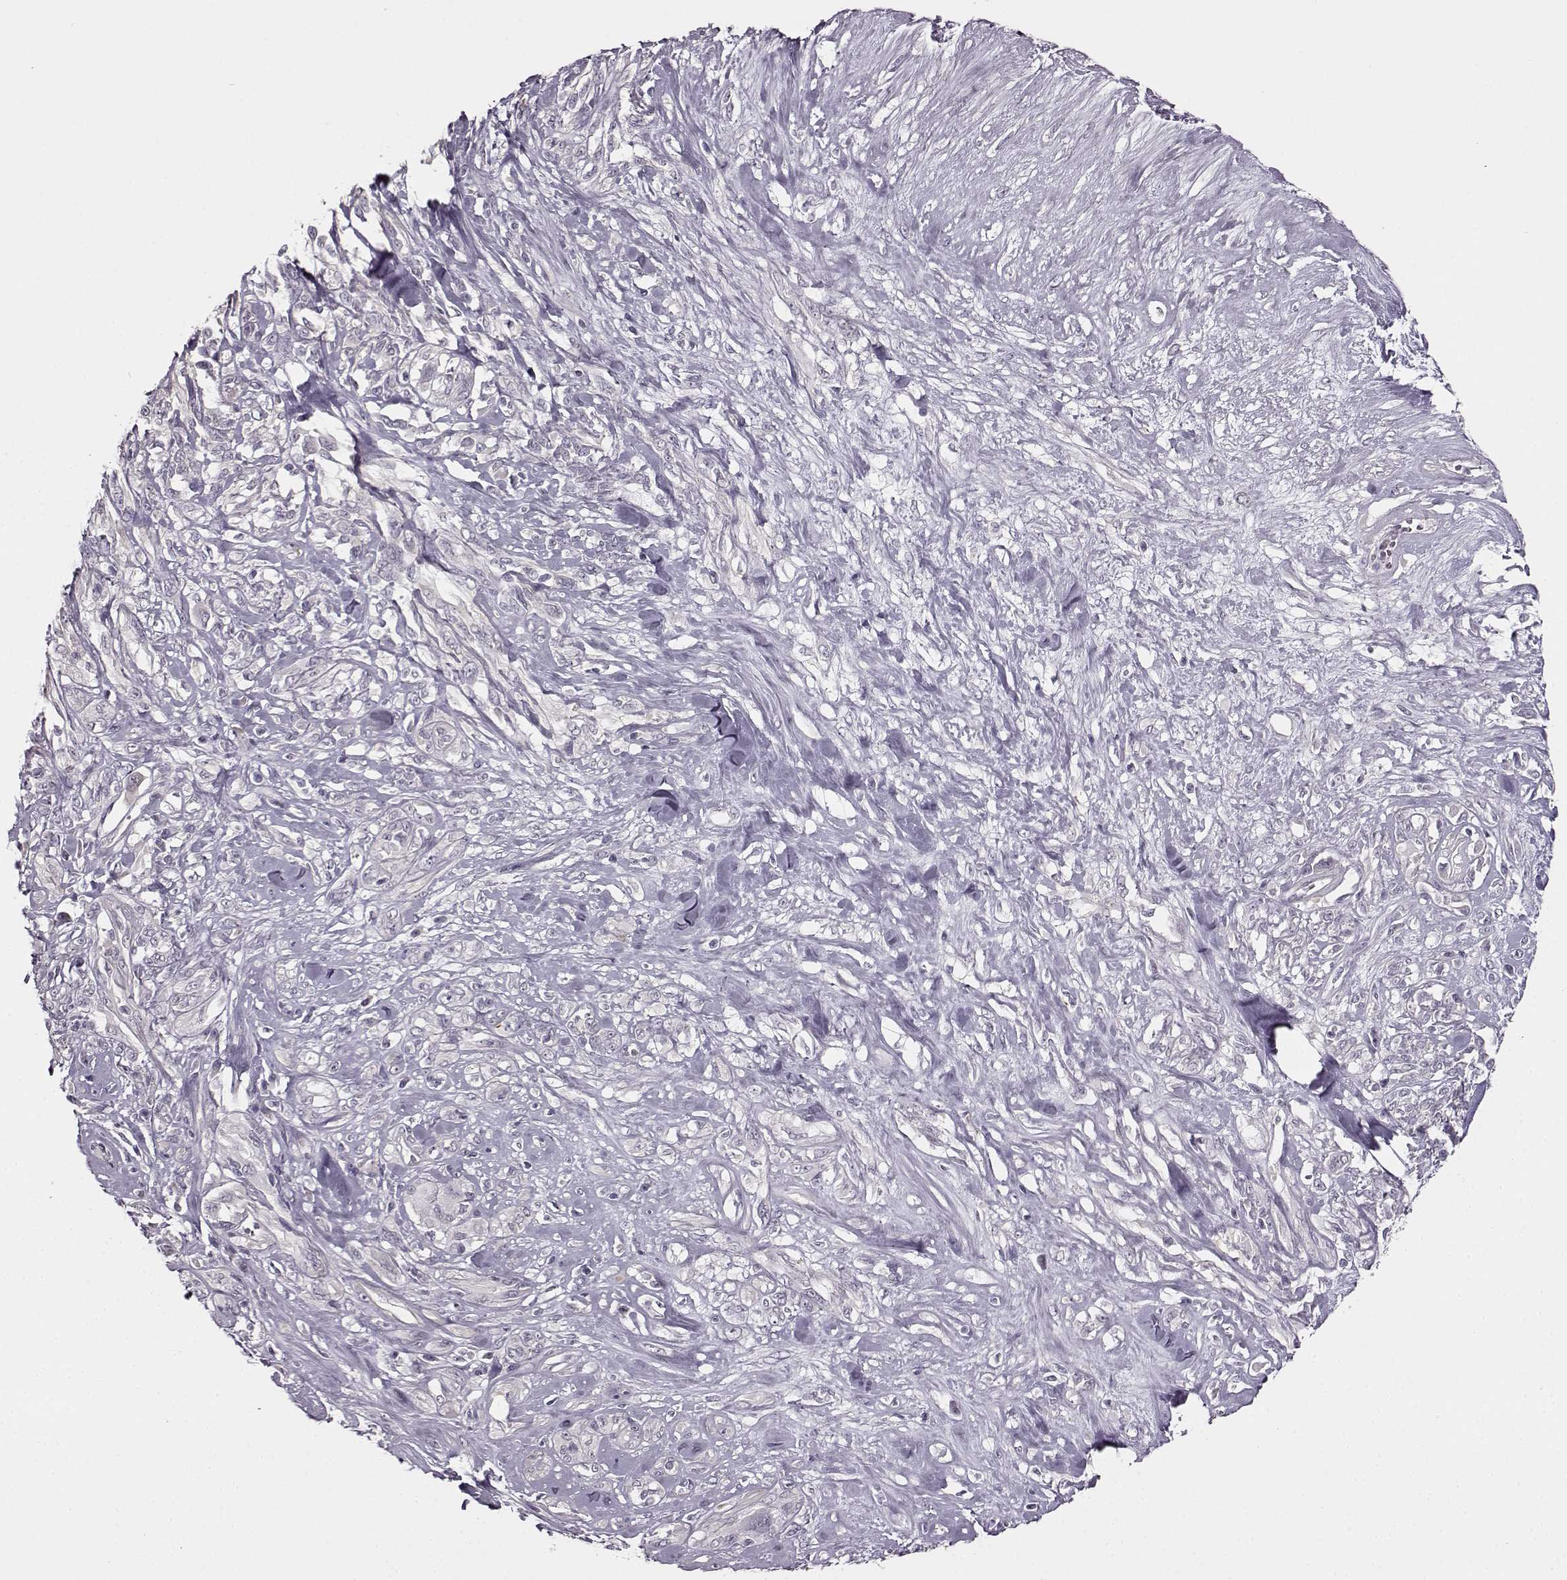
{"staining": {"intensity": "negative", "quantity": "none", "location": "none"}, "tissue": "melanoma", "cell_type": "Tumor cells", "image_type": "cancer", "snomed": [{"axis": "morphology", "description": "Malignant melanoma, NOS"}, {"axis": "topography", "description": "Skin"}], "caption": "Photomicrograph shows no protein positivity in tumor cells of malignant melanoma tissue. The staining is performed using DAB brown chromogen with nuclei counter-stained in using hematoxylin.", "gene": "MAP6D1", "patient": {"sex": "female", "age": 91}}